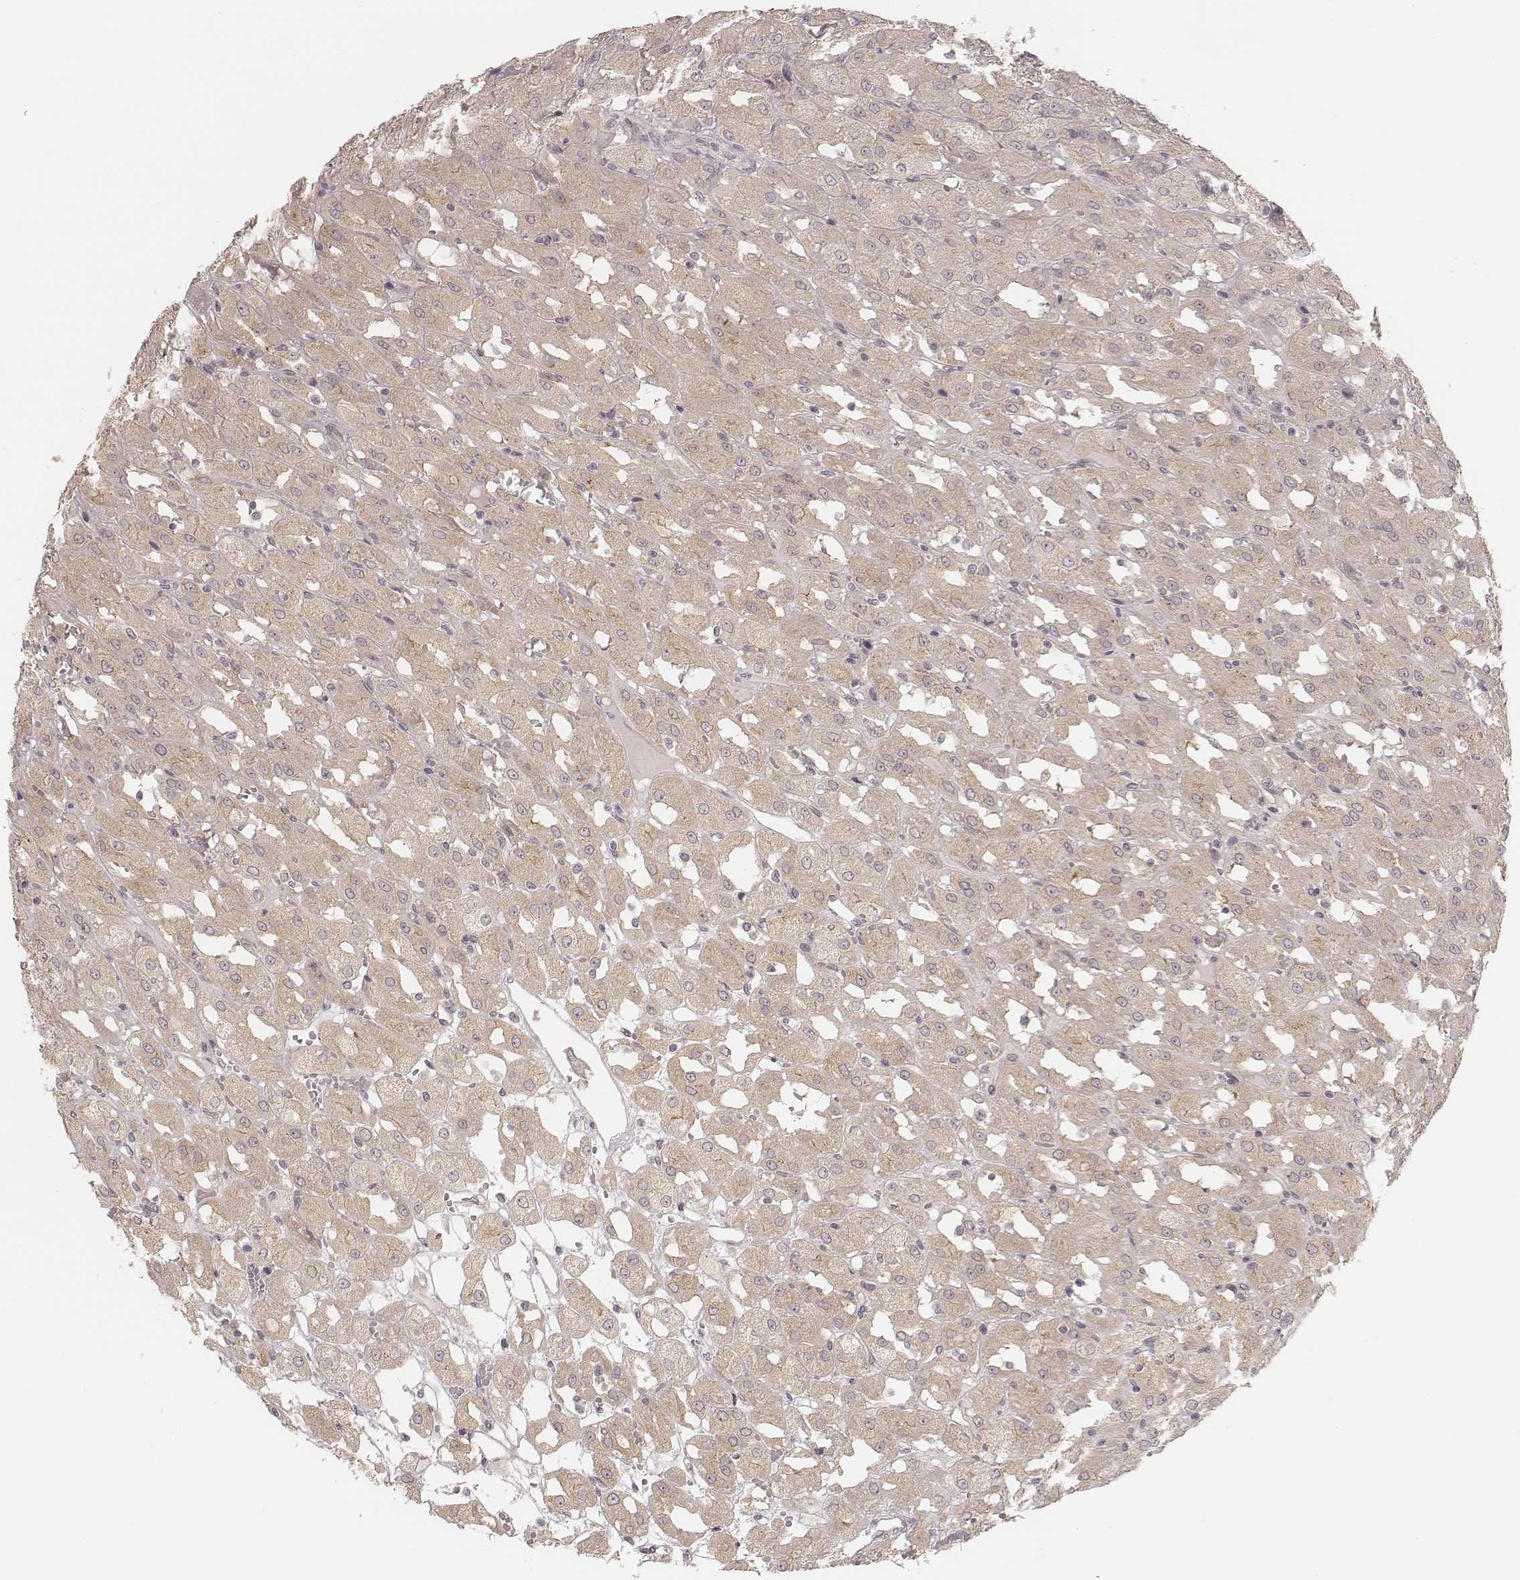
{"staining": {"intensity": "weak", "quantity": "25%-75%", "location": "cytoplasmic/membranous"}, "tissue": "renal cancer", "cell_type": "Tumor cells", "image_type": "cancer", "snomed": [{"axis": "morphology", "description": "Adenocarcinoma, NOS"}, {"axis": "topography", "description": "Kidney"}], "caption": "Protein staining of renal cancer (adenocarcinoma) tissue reveals weak cytoplasmic/membranous expression in about 25%-75% of tumor cells.", "gene": "ACACB", "patient": {"sex": "male", "age": 72}}